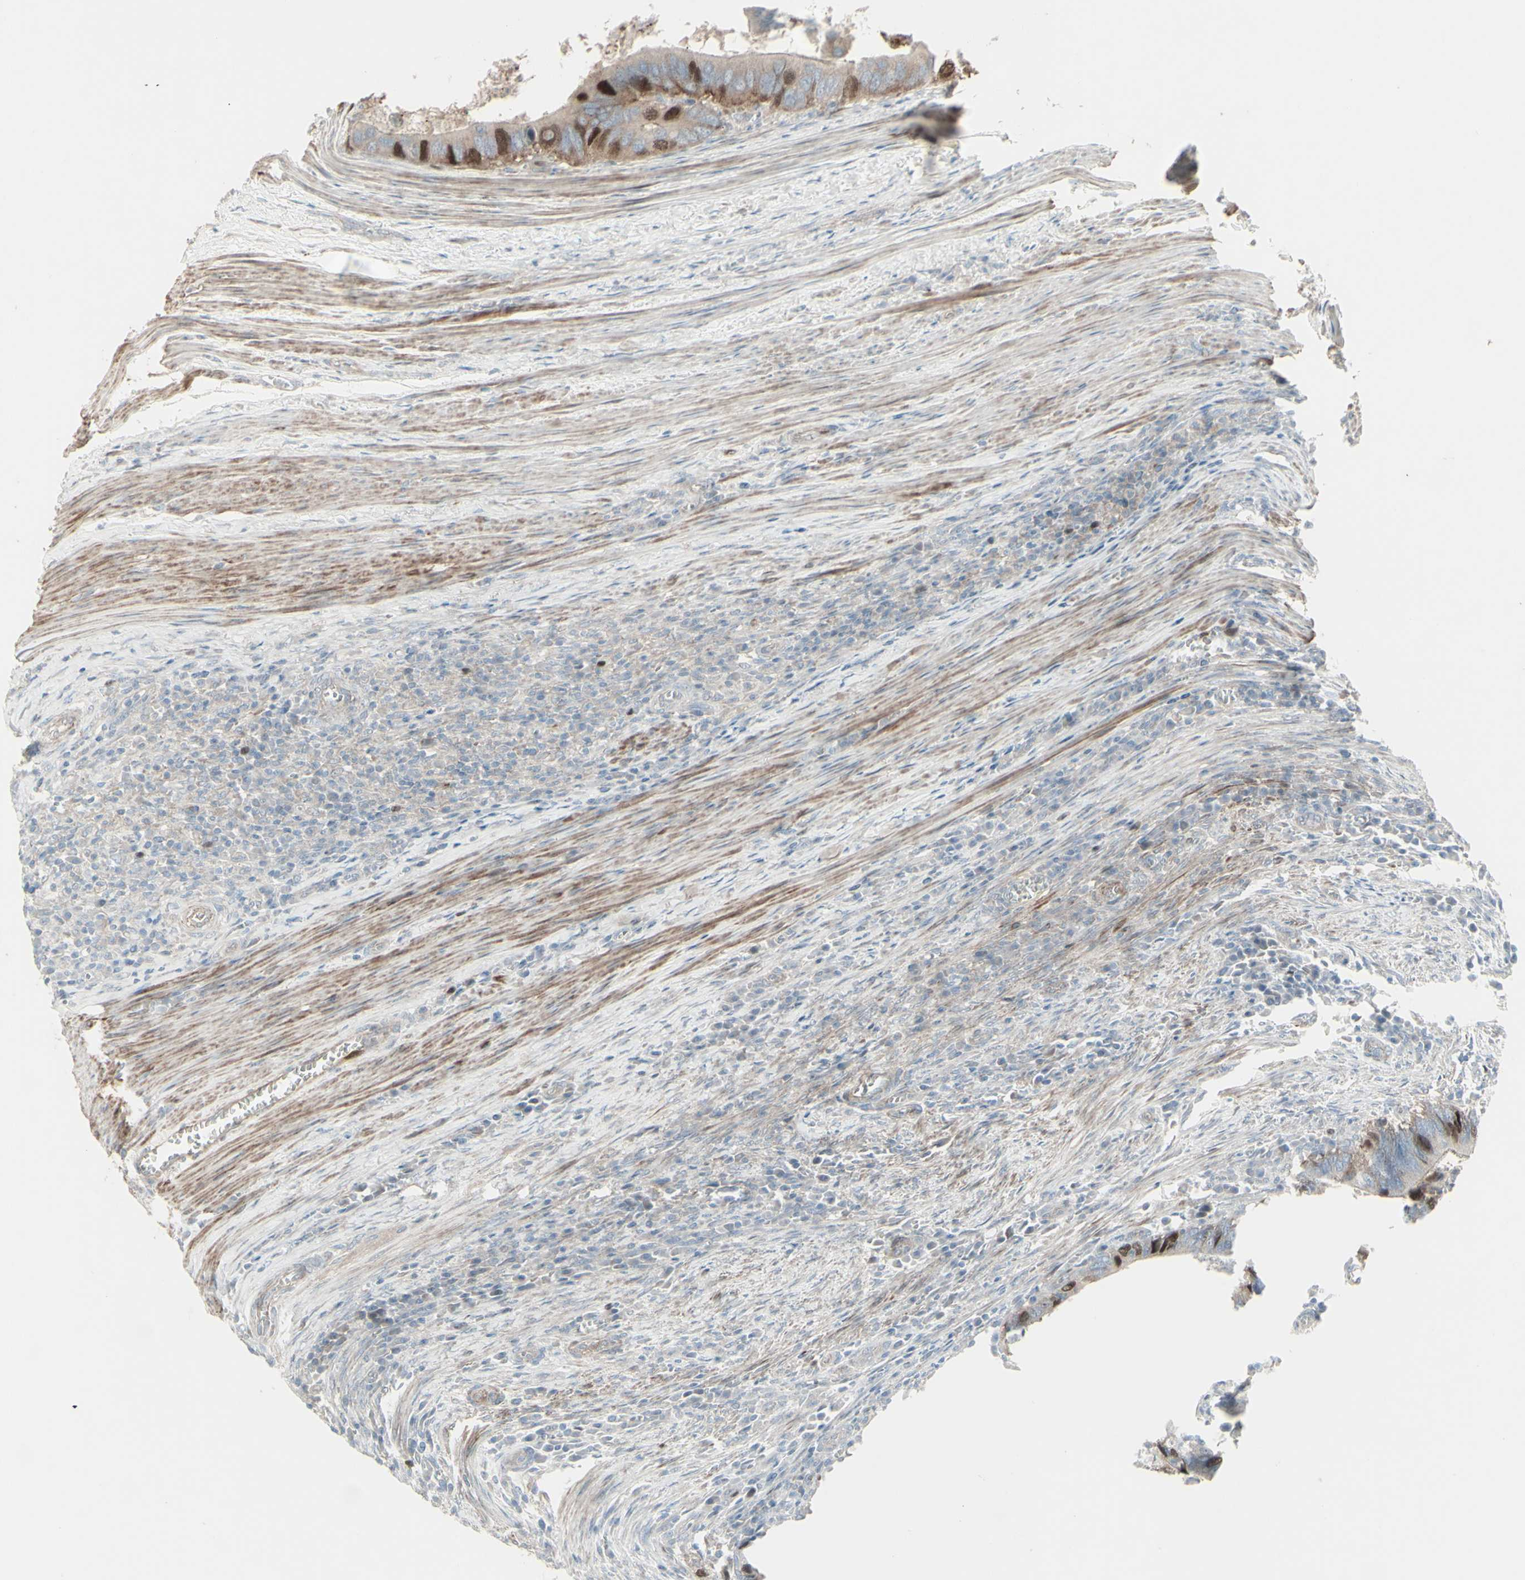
{"staining": {"intensity": "strong", "quantity": "25%-75%", "location": "nuclear"}, "tissue": "colorectal cancer", "cell_type": "Tumor cells", "image_type": "cancer", "snomed": [{"axis": "morphology", "description": "Adenocarcinoma, NOS"}, {"axis": "topography", "description": "Colon"}], "caption": "This photomicrograph displays immunohistochemistry staining of colorectal cancer (adenocarcinoma), with high strong nuclear staining in approximately 25%-75% of tumor cells.", "gene": "GMNN", "patient": {"sex": "male", "age": 72}}